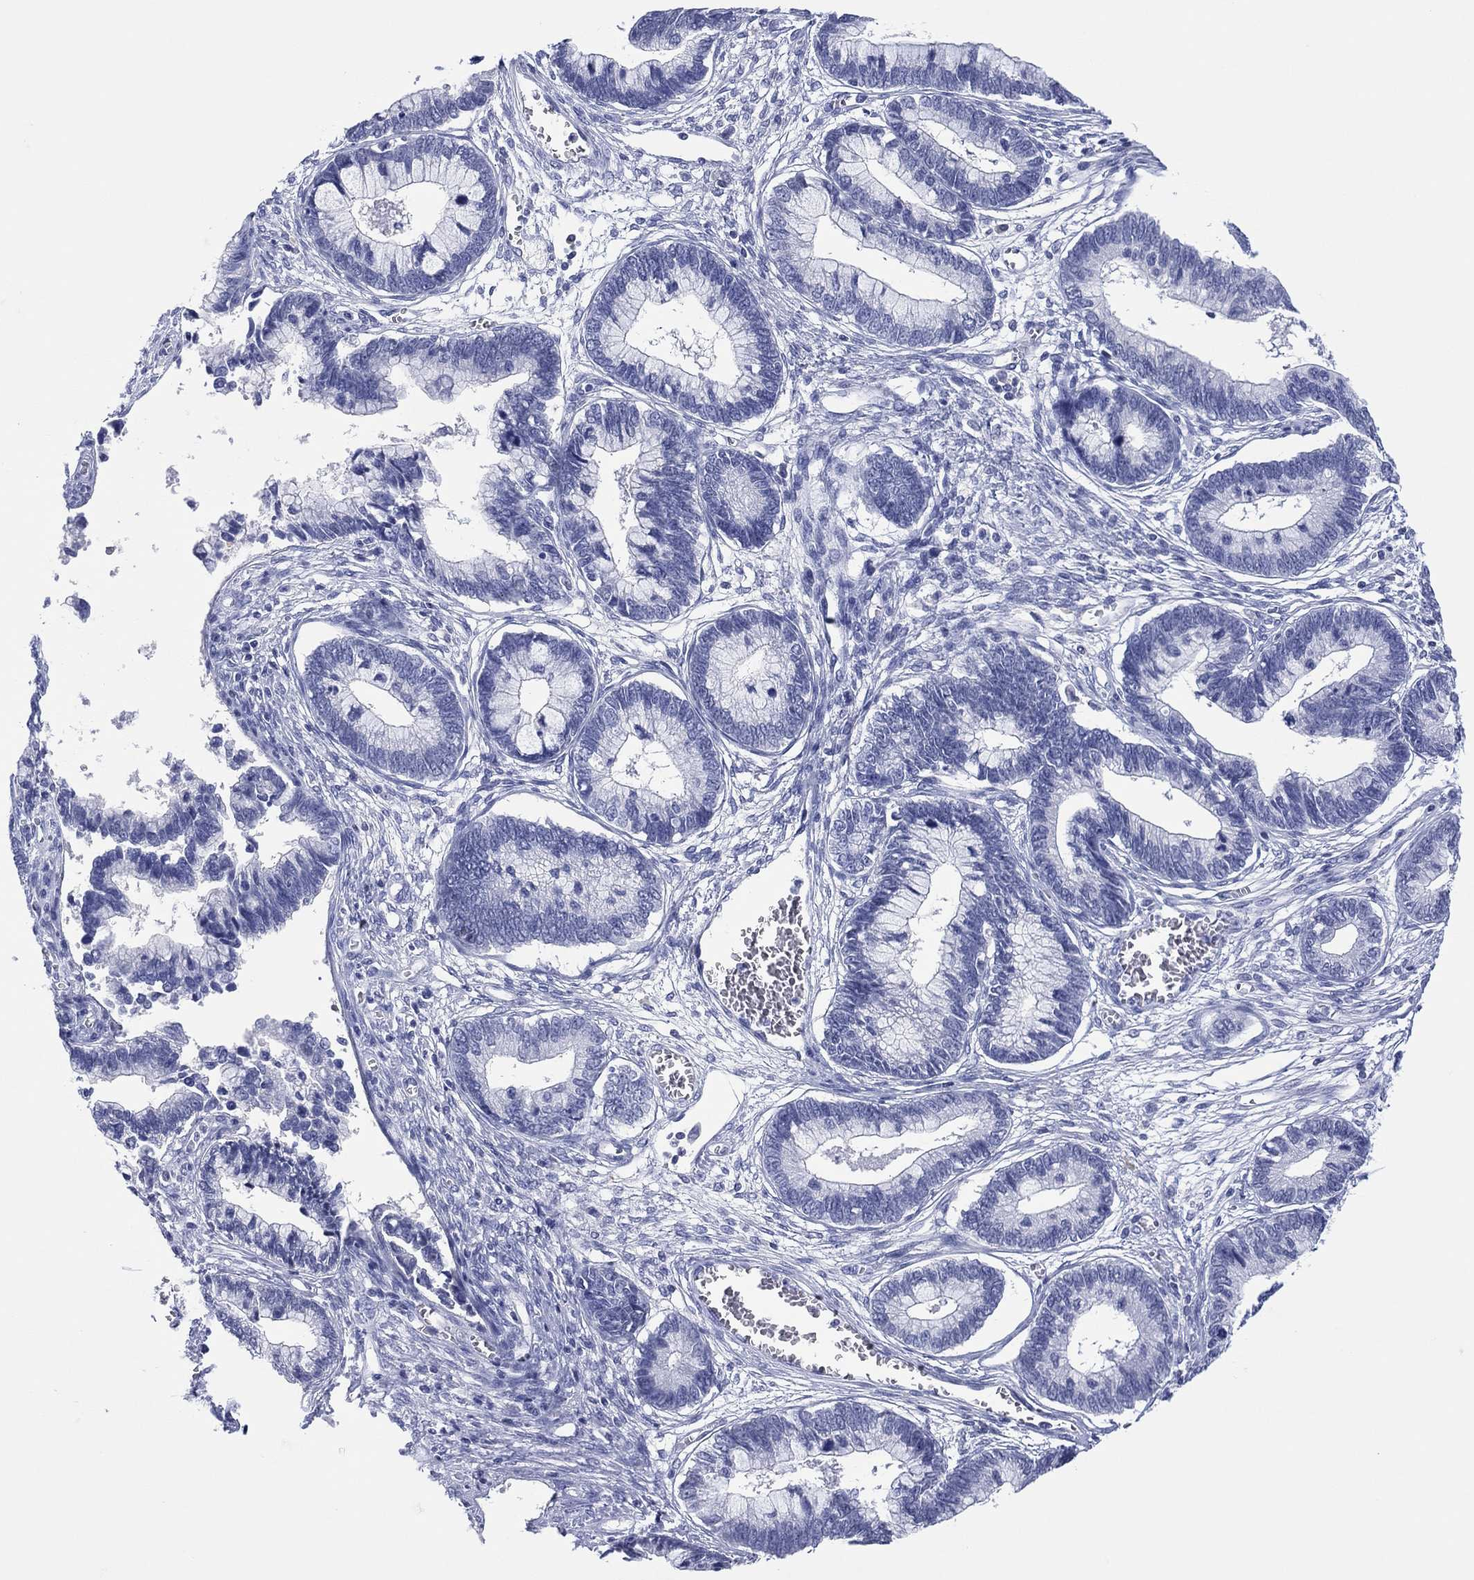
{"staining": {"intensity": "negative", "quantity": "none", "location": "none"}, "tissue": "cervical cancer", "cell_type": "Tumor cells", "image_type": "cancer", "snomed": [{"axis": "morphology", "description": "Adenocarcinoma, NOS"}, {"axis": "topography", "description": "Cervix"}], "caption": "Immunohistochemistry histopathology image of human cervical adenocarcinoma stained for a protein (brown), which reveals no expression in tumor cells. (DAB IHC, high magnification).", "gene": "UTF1", "patient": {"sex": "female", "age": 44}}